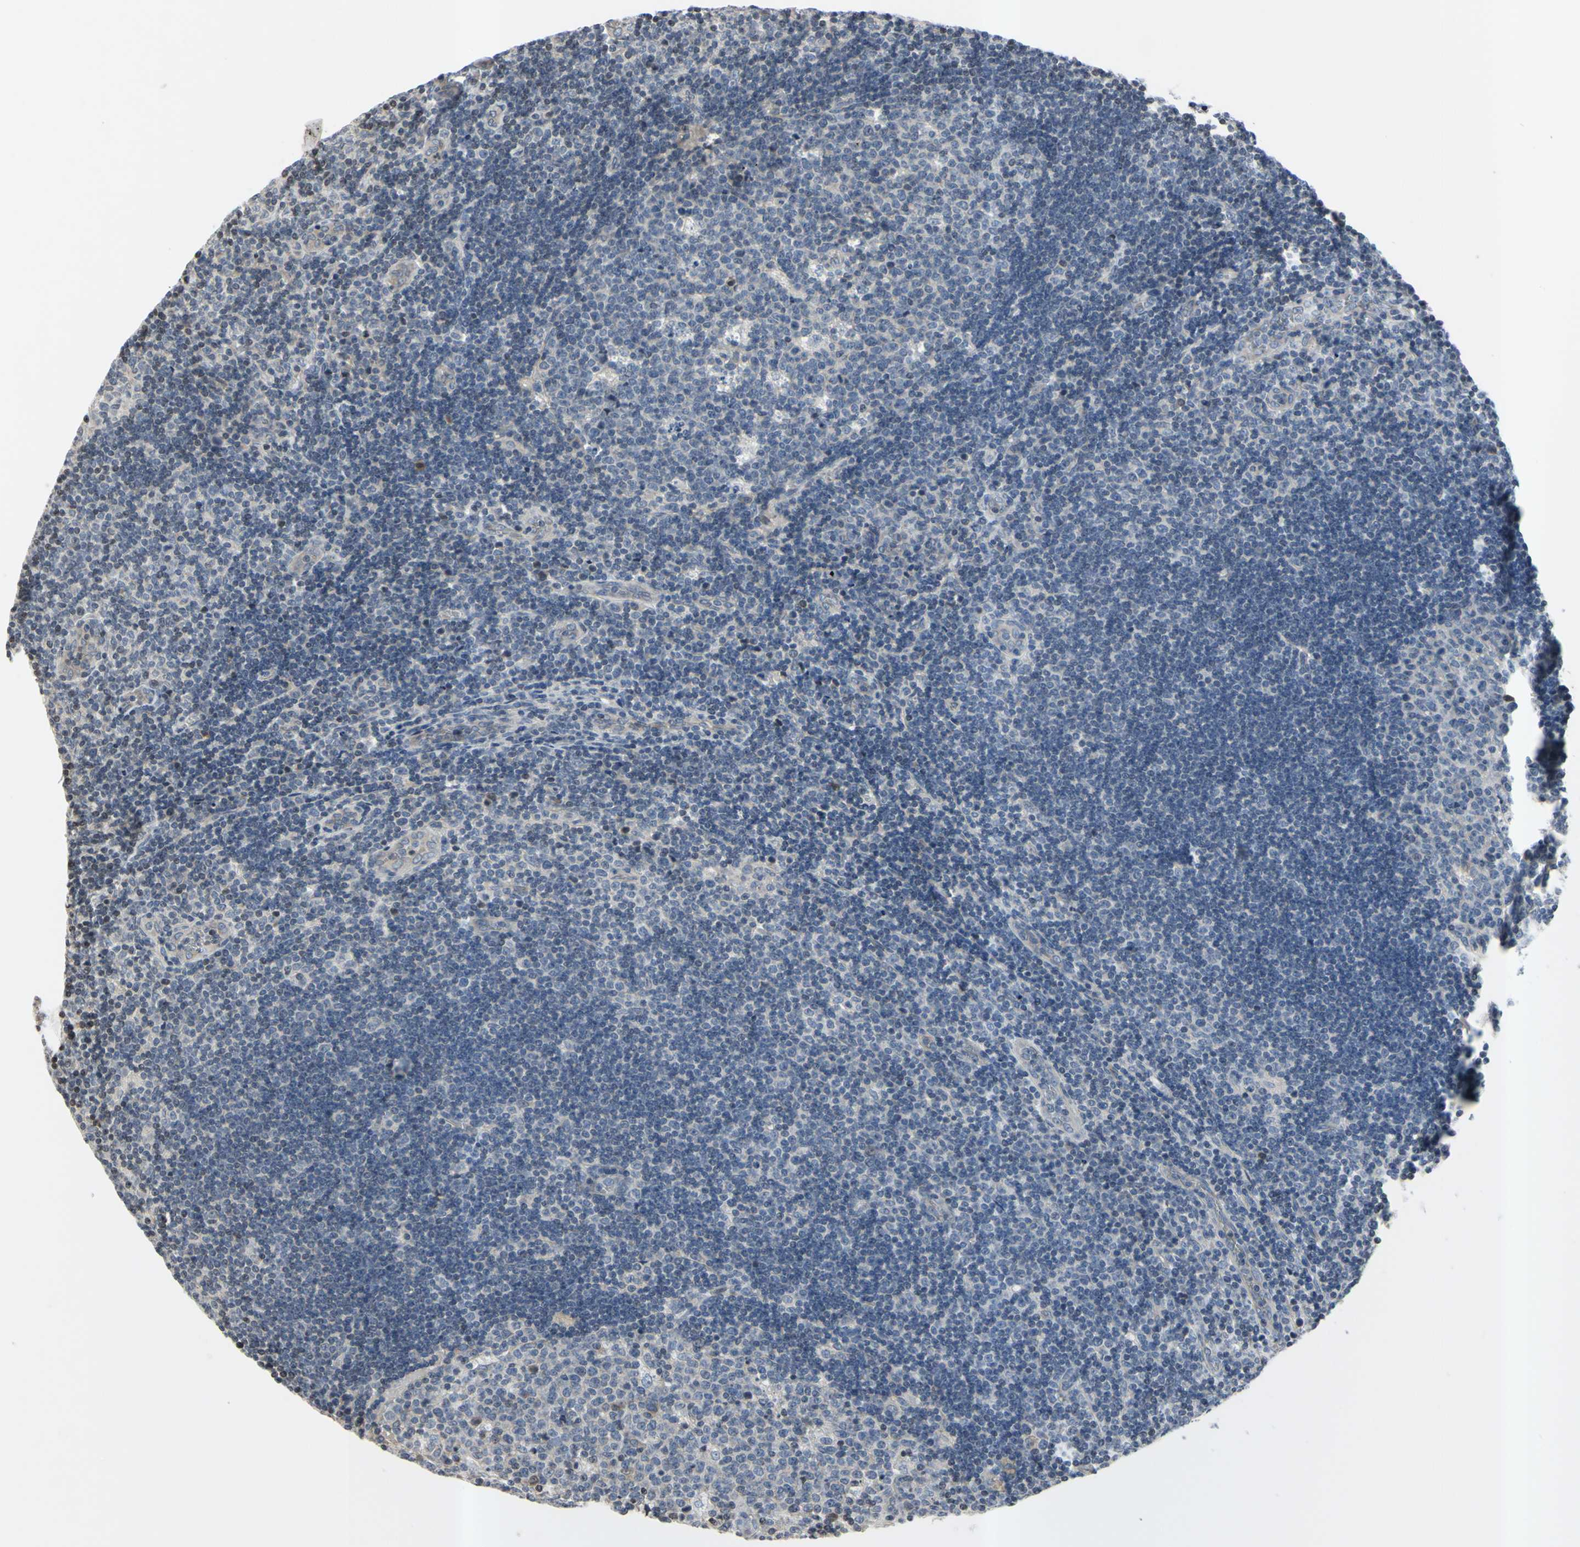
{"staining": {"intensity": "negative", "quantity": "none", "location": "none"}, "tissue": "lymph node", "cell_type": "Germinal center cells", "image_type": "normal", "snomed": [{"axis": "morphology", "description": "Normal tissue, NOS"}, {"axis": "topography", "description": "Lymph node"}, {"axis": "topography", "description": "Salivary gland"}], "caption": "Germinal center cells show no significant staining in normal lymph node.", "gene": "ARG1", "patient": {"sex": "male", "age": 8}}